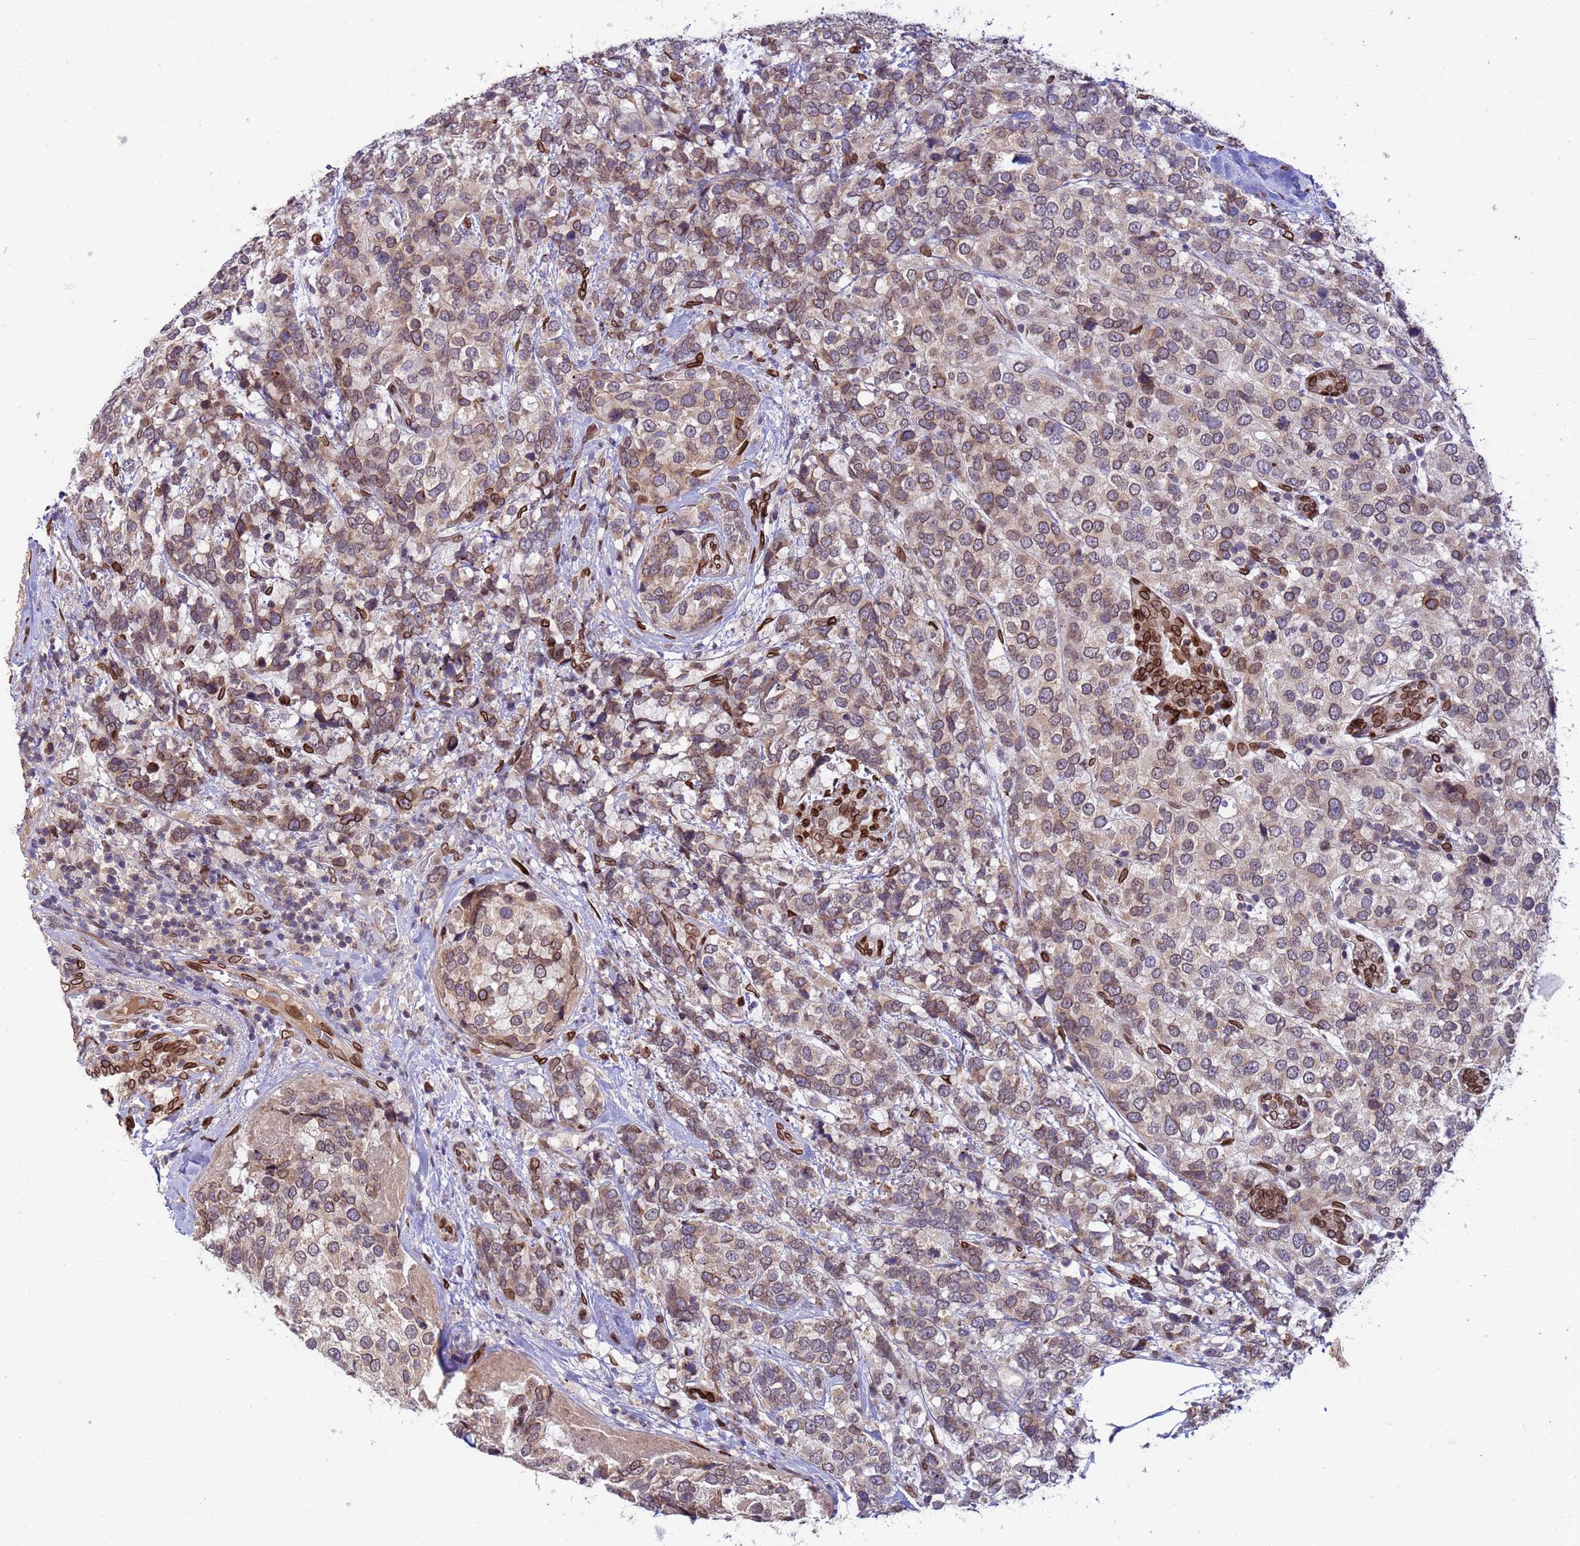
{"staining": {"intensity": "moderate", "quantity": ">75%", "location": "cytoplasmic/membranous,nuclear"}, "tissue": "breast cancer", "cell_type": "Tumor cells", "image_type": "cancer", "snomed": [{"axis": "morphology", "description": "Lobular carcinoma"}, {"axis": "topography", "description": "Breast"}], "caption": "Protein staining demonstrates moderate cytoplasmic/membranous and nuclear expression in about >75% of tumor cells in breast cancer. Immunohistochemistry (ihc) stains the protein in brown and the nuclei are stained blue.", "gene": "GPR135", "patient": {"sex": "female", "age": 59}}